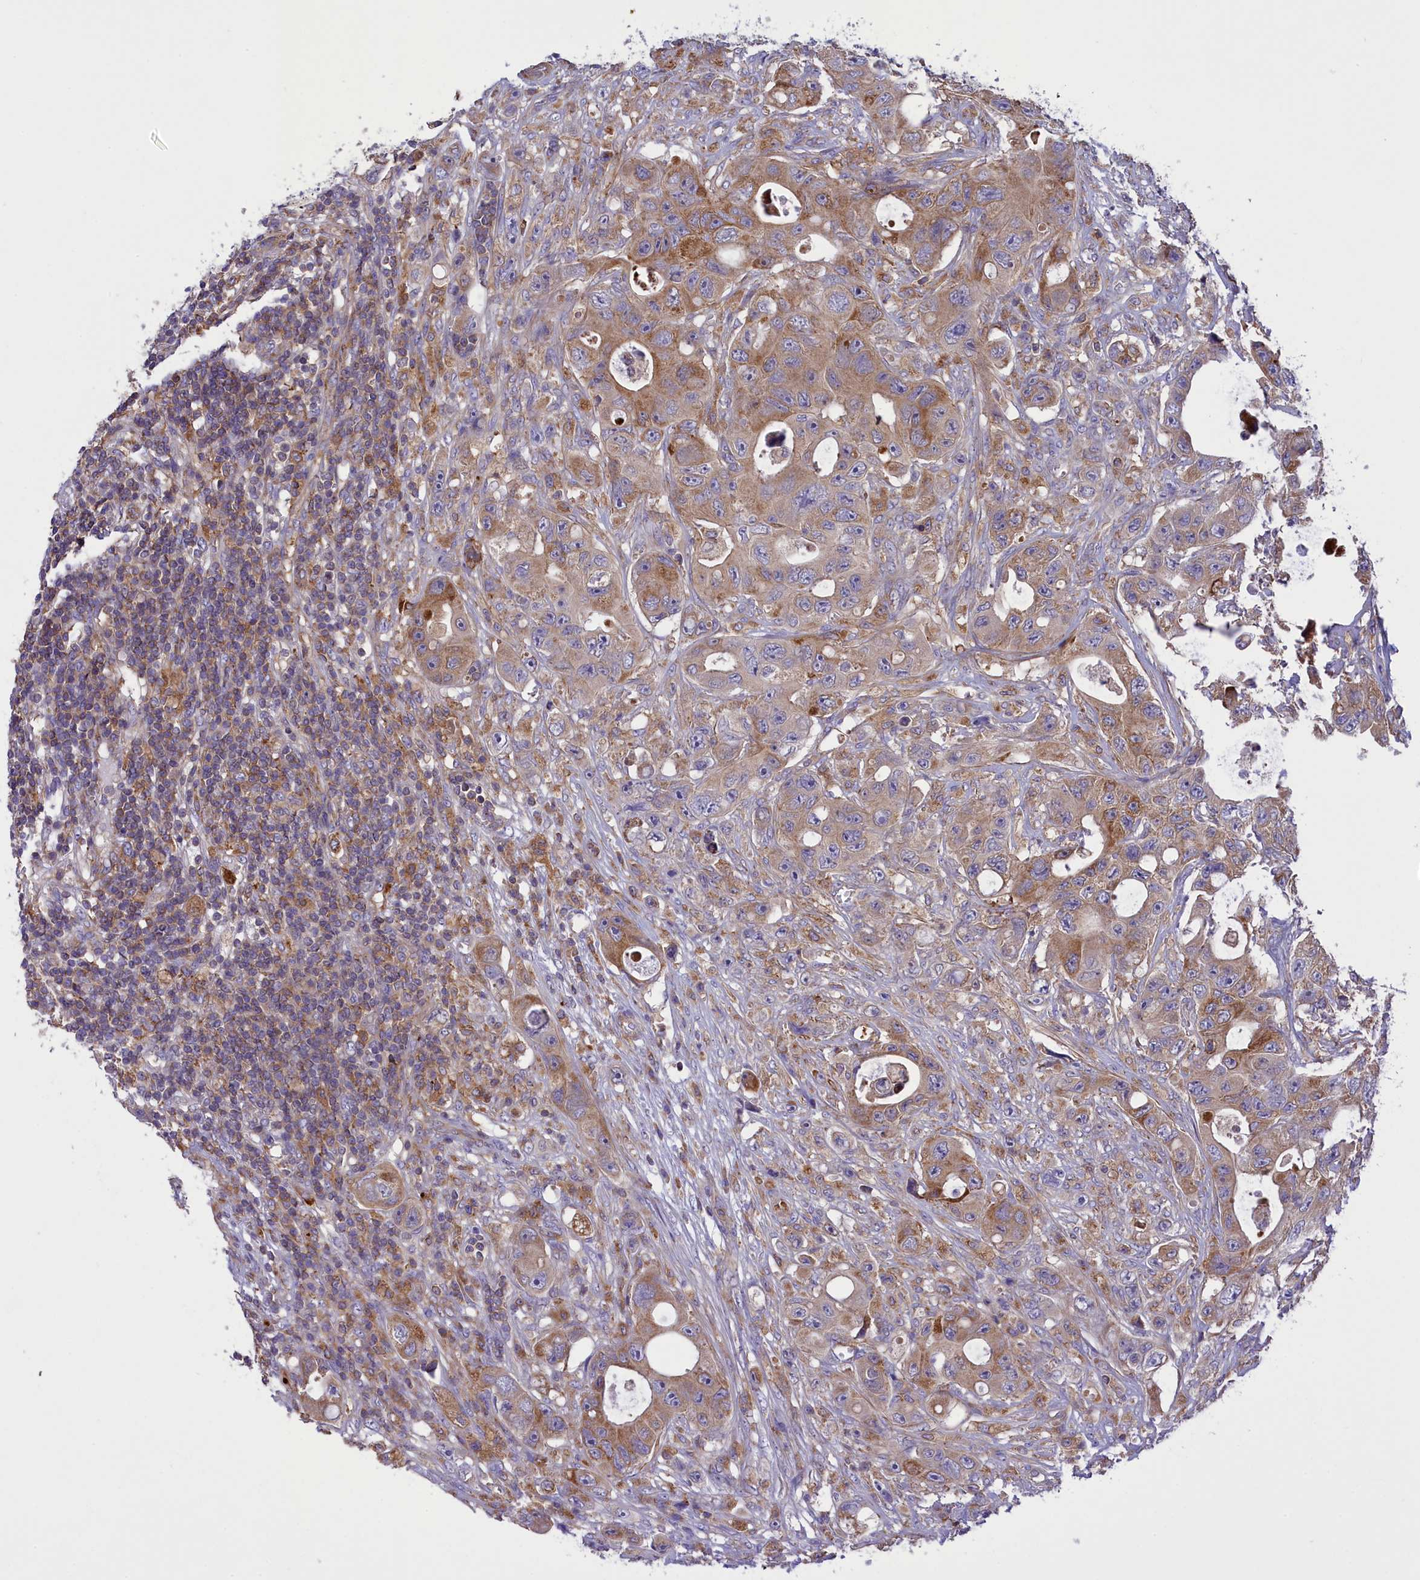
{"staining": {"intensity": "moderate", "quantity": ">75%", "location": "cytoplasmic/membranous"}, "tissue": "colorectal cancer", "cell_type": "Tumor cells", "image_type": "cancer", "snomed": [{"axis": "morphology", "description": "Adenocarcinoma, NOS"}, {"axis": "topography", "description": "Colon"}], "caption": "Immunohistochemical staining of human colorectal cancer shows medium levels of moderate cytoplasmic/membranous staining in approximately >75% of tumor cells.", "gene": "CORO7-PAM16", "patient": {"sex": "female", "age": 46}}